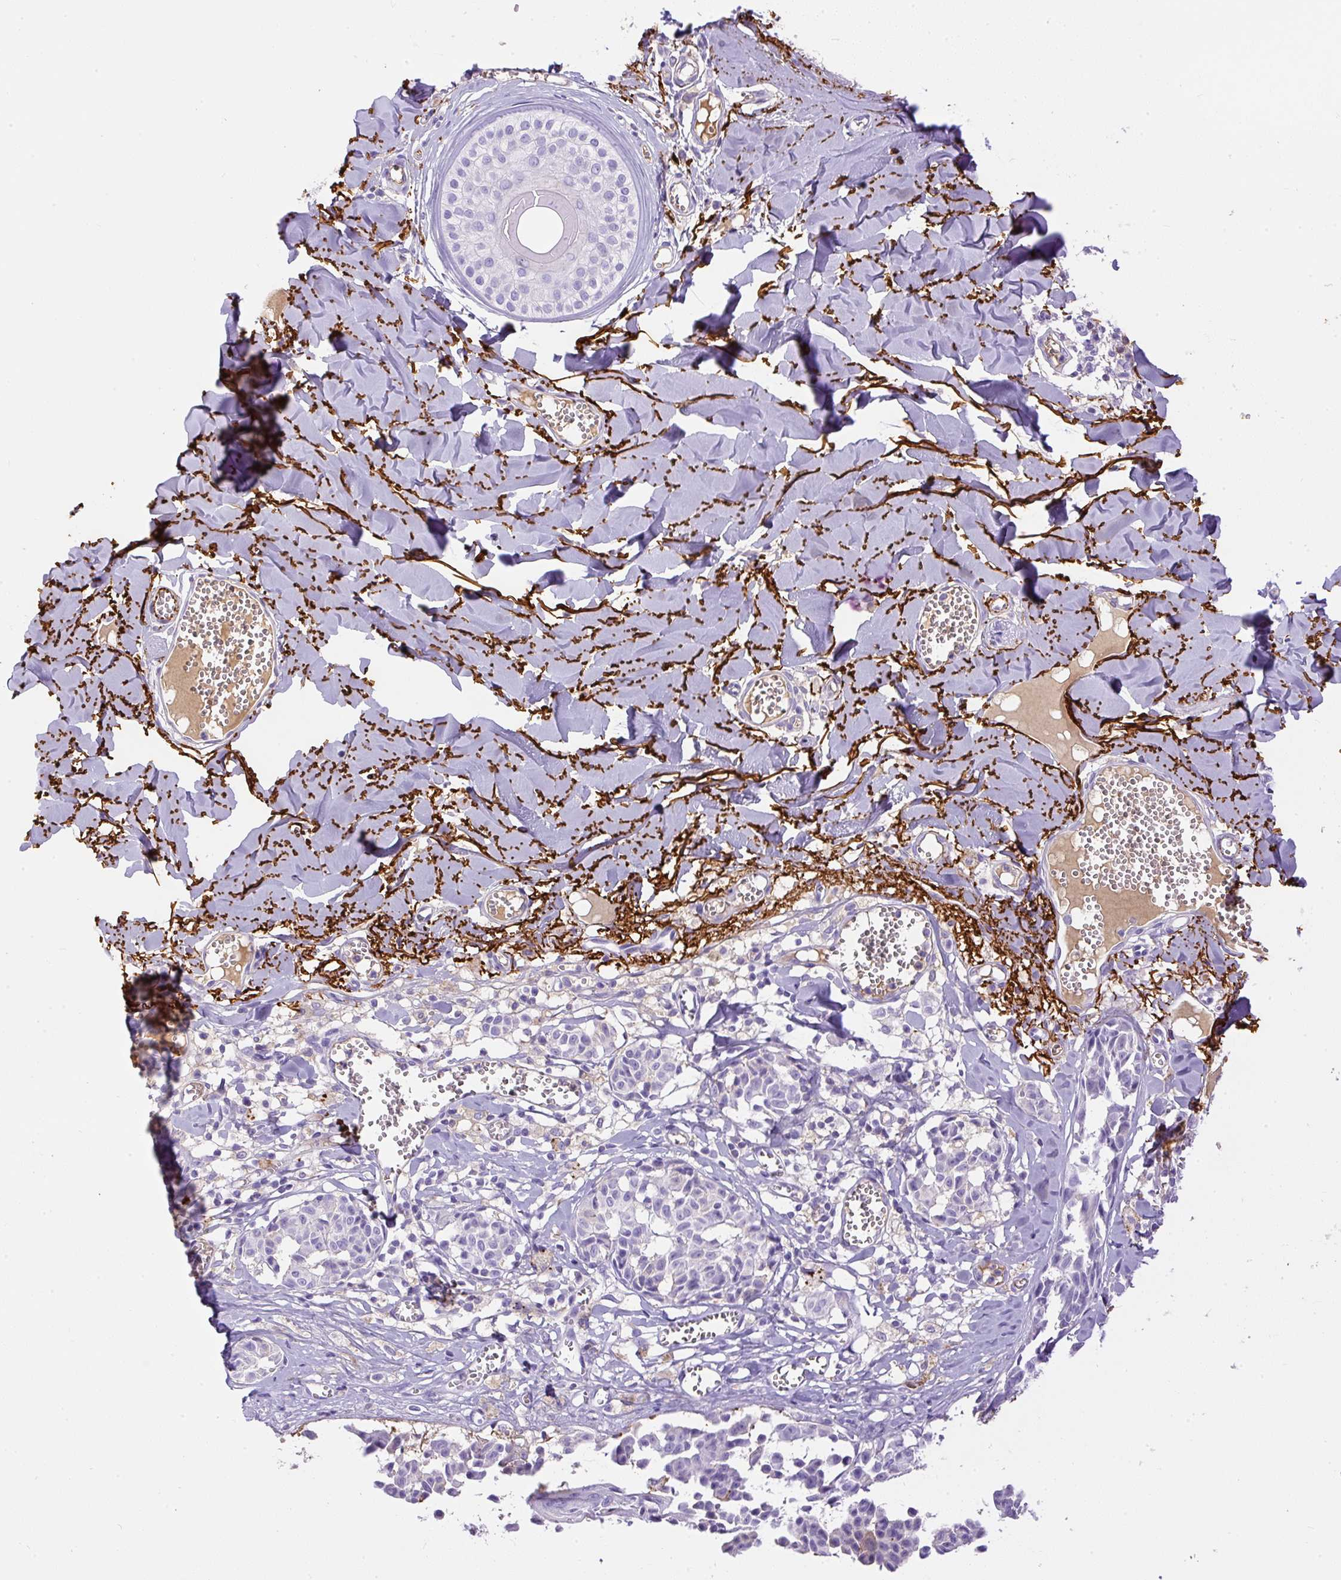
{"staining": {"intensity": "negative", "quantity": "none", "location": "none"}, "tissue": "melanoma", "cell_type": "Tumor cells", "image_type": "cancer", "snomed": [{"axis": "morphology", "description": "Malignant melanoma, NOS"}, {"axis": "topography", "description": "Skin"}], "caption": "Human melanoma stained for a protein using IHC shows no expression in tumor cells.", "gene": "APCS", "patient": {"sex": "female", "age": 43}}